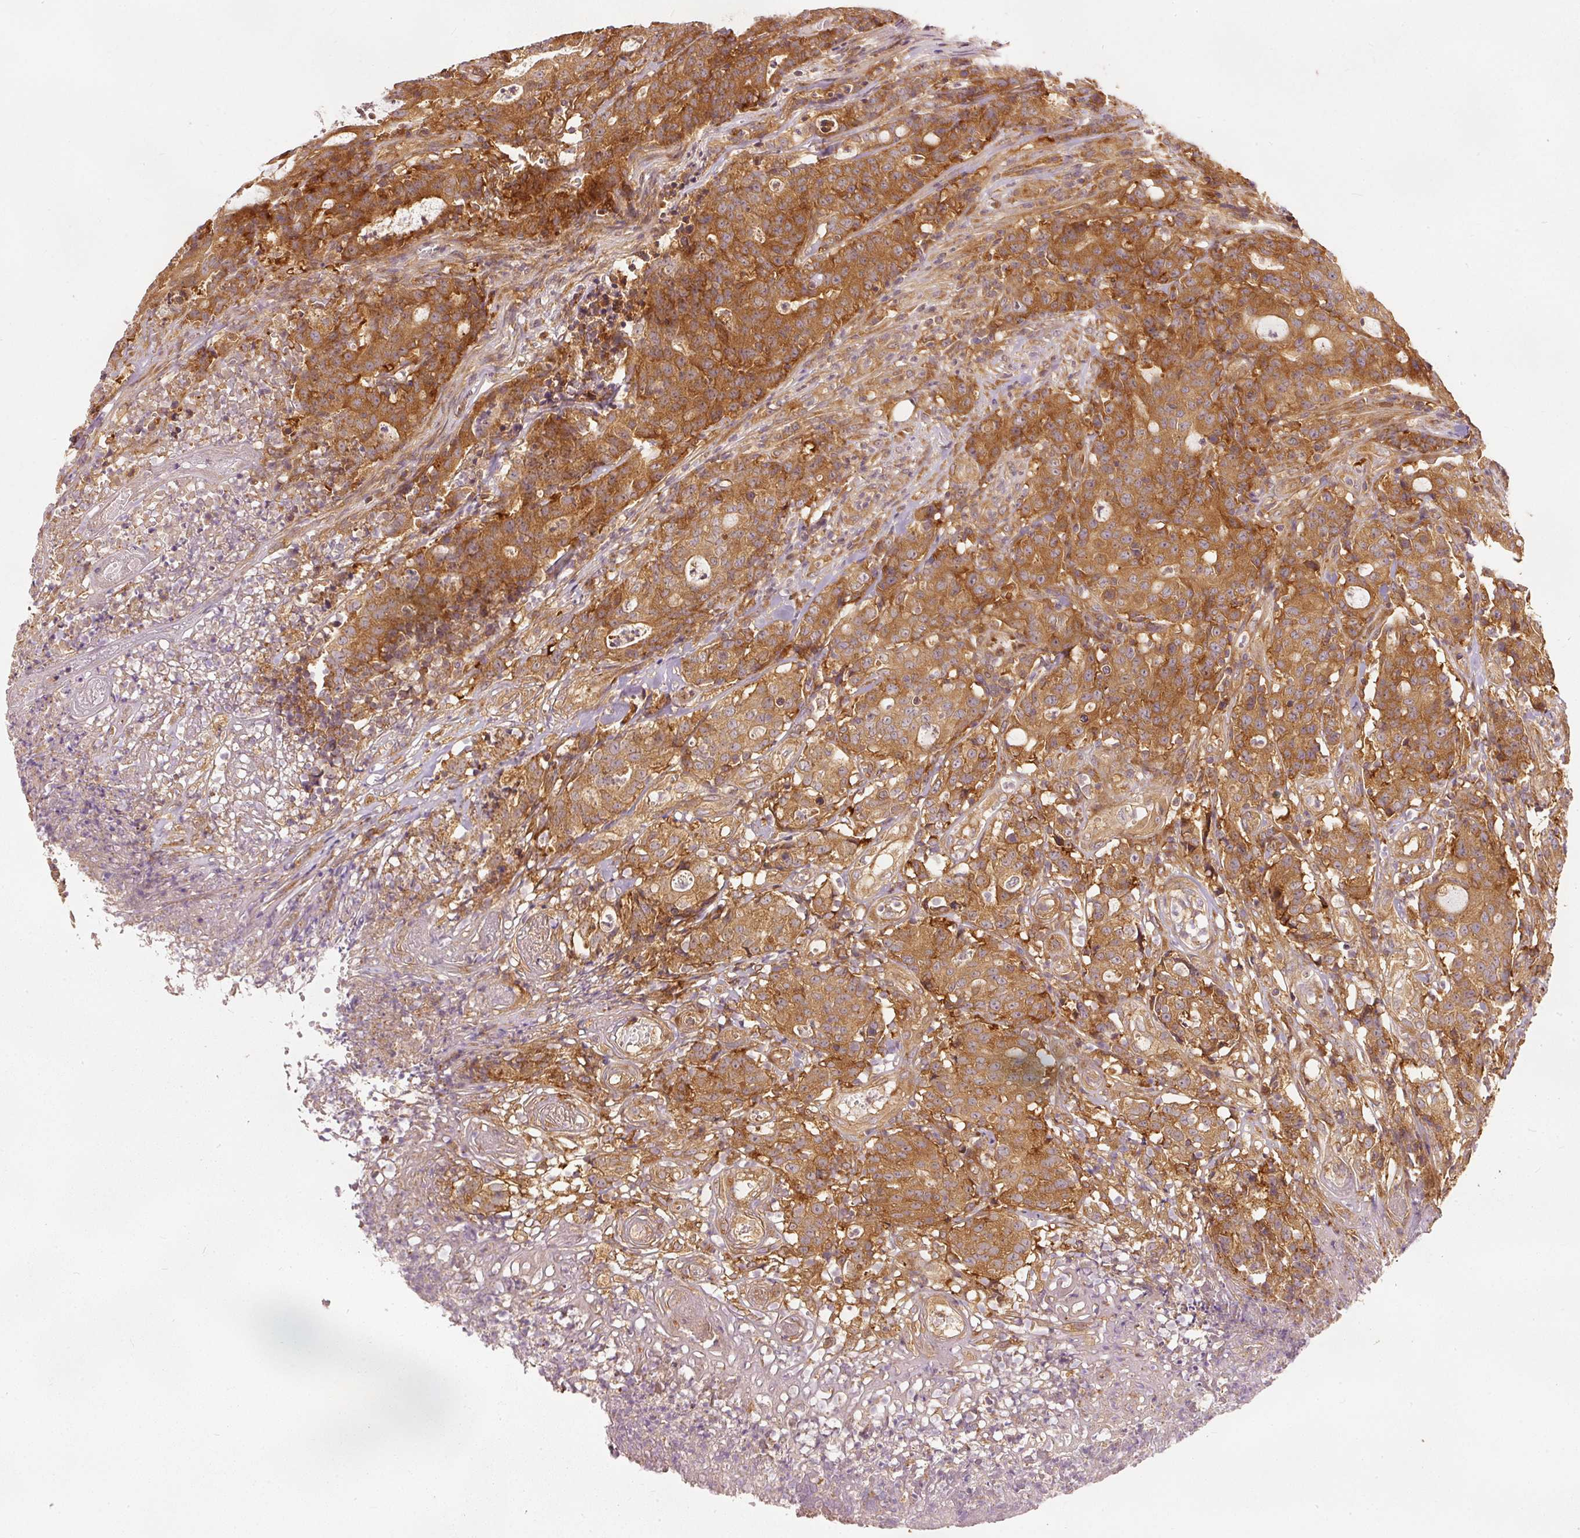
{"staining": {"intensity": "moderate", "quantity": ">75%", "location": "cytoplasmic/membranous"}, "tissue": "colorectal cancer", "cell_type": "Tumor cells", "image_type": "cancer", "snomed": [{"axis": "morphology", "description": "Adenocarcinoma, NOS"}, {"axis": "topography", "description": "Colon"}], "caption": "Colorectal adenocarcinoma stained for a protein (brown) displays moderate cytoplasmic/membranous positive staining in about >75% of tumor cells.", "gene": "EIF3B", "patient": {"sex": "male", "age": 83}}